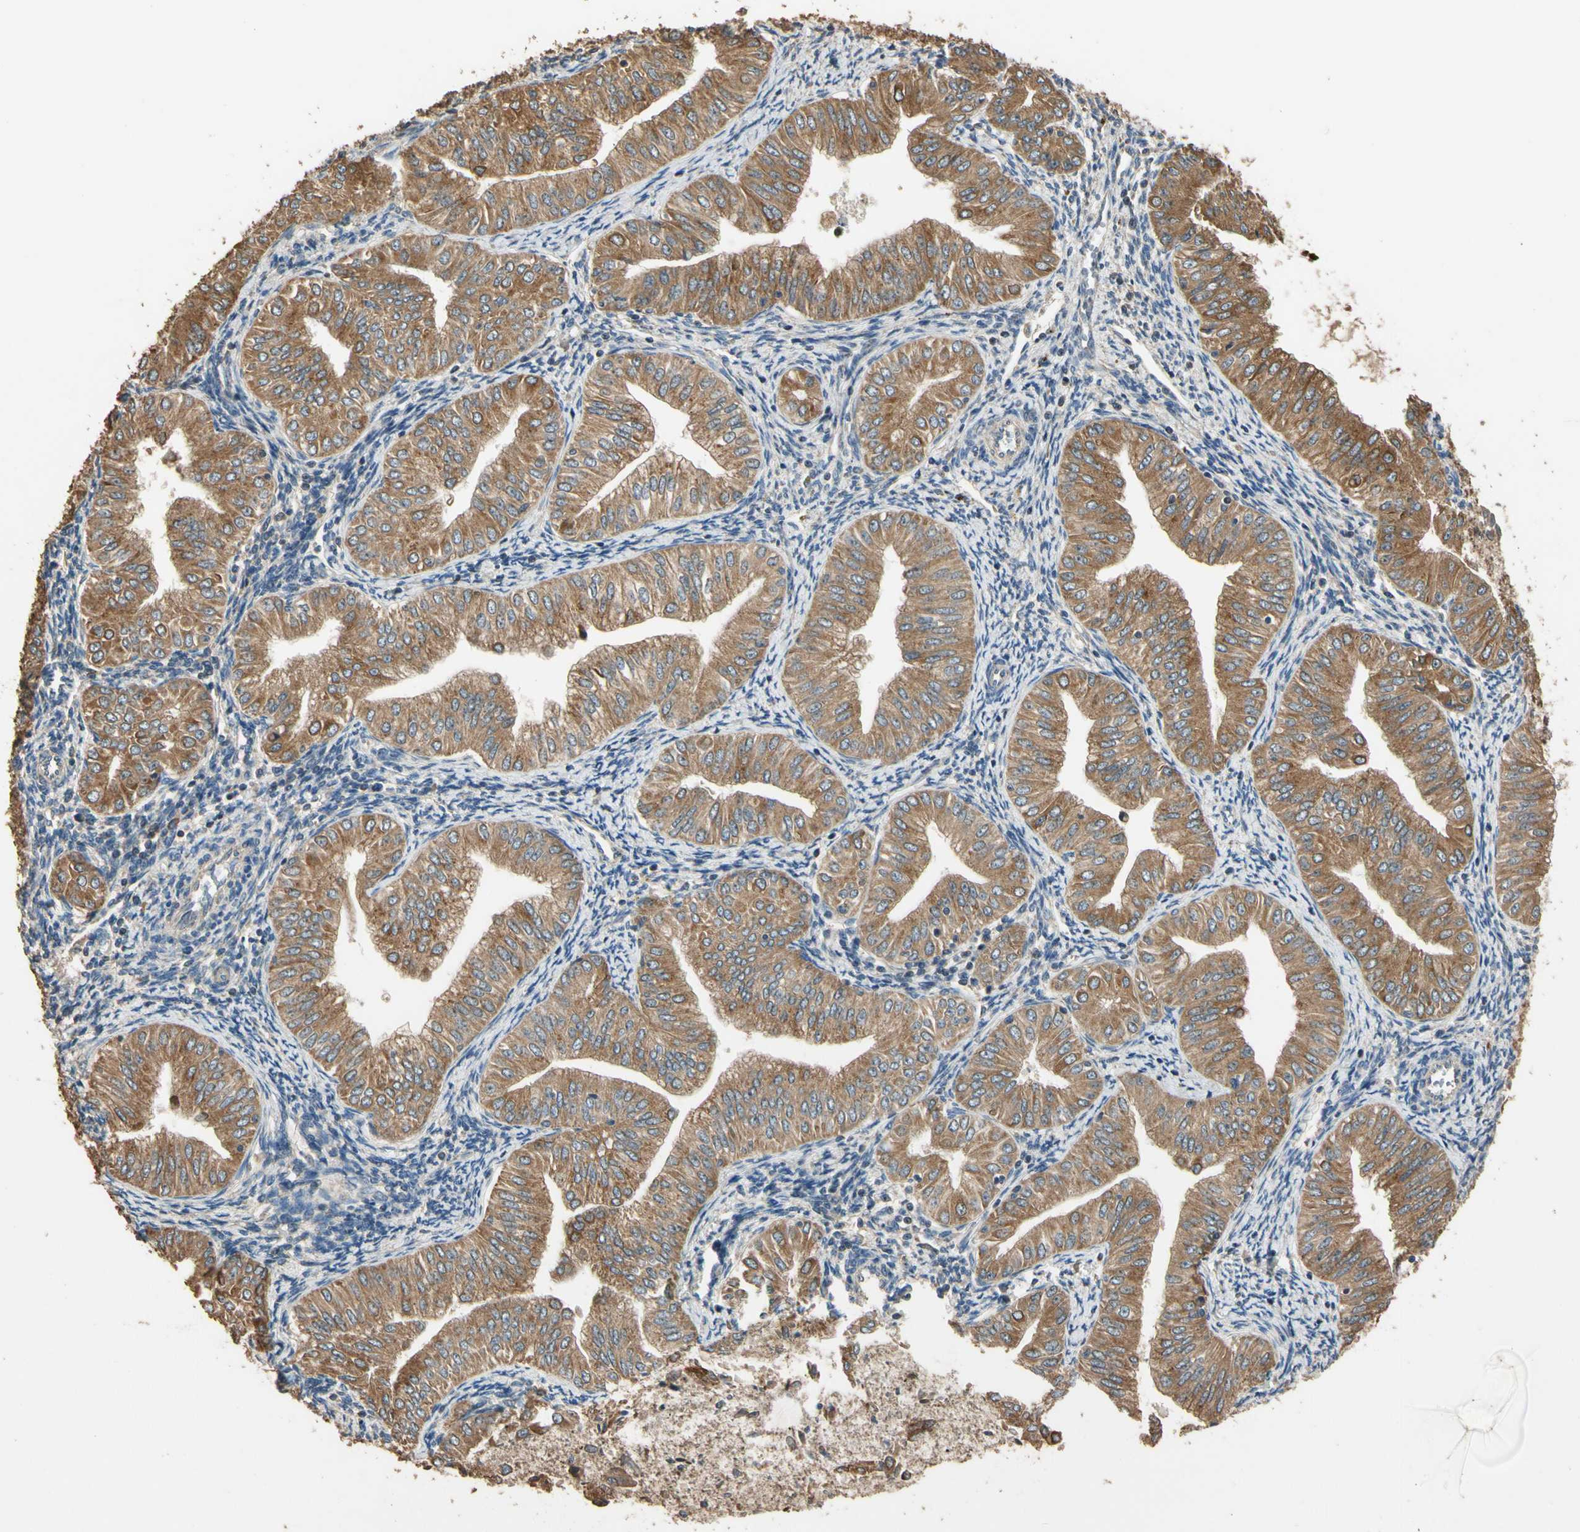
{"staining": {"intensity": "strong", "quantity": ">75%", "location": "cytoplasmic/membranous"}, "tissue": "endometrial cancer", "cell_type": "Tumor cells", "image_type": "cancer", "snomed": [{"axis": "morphology", "description": "Normal tissue, NOS"}, {"axis": "morphology", "description": "Adenocarcinoma, NOS"}, {"axis": "topography", "description": "Endometrium"}], "caption": "IHC histopathology image of neoplastic tissue: human endometrial adenocarcinoma stained using immunohistochemistry (IHC) displays high levels of strong protein expression localized specifically in the cytoplasmic/membranous of tumor cells, appearing as a cytoplasmic/membranous brown color.", "gene": "STX18", "patient": {"sex": "female", "age": 53}}